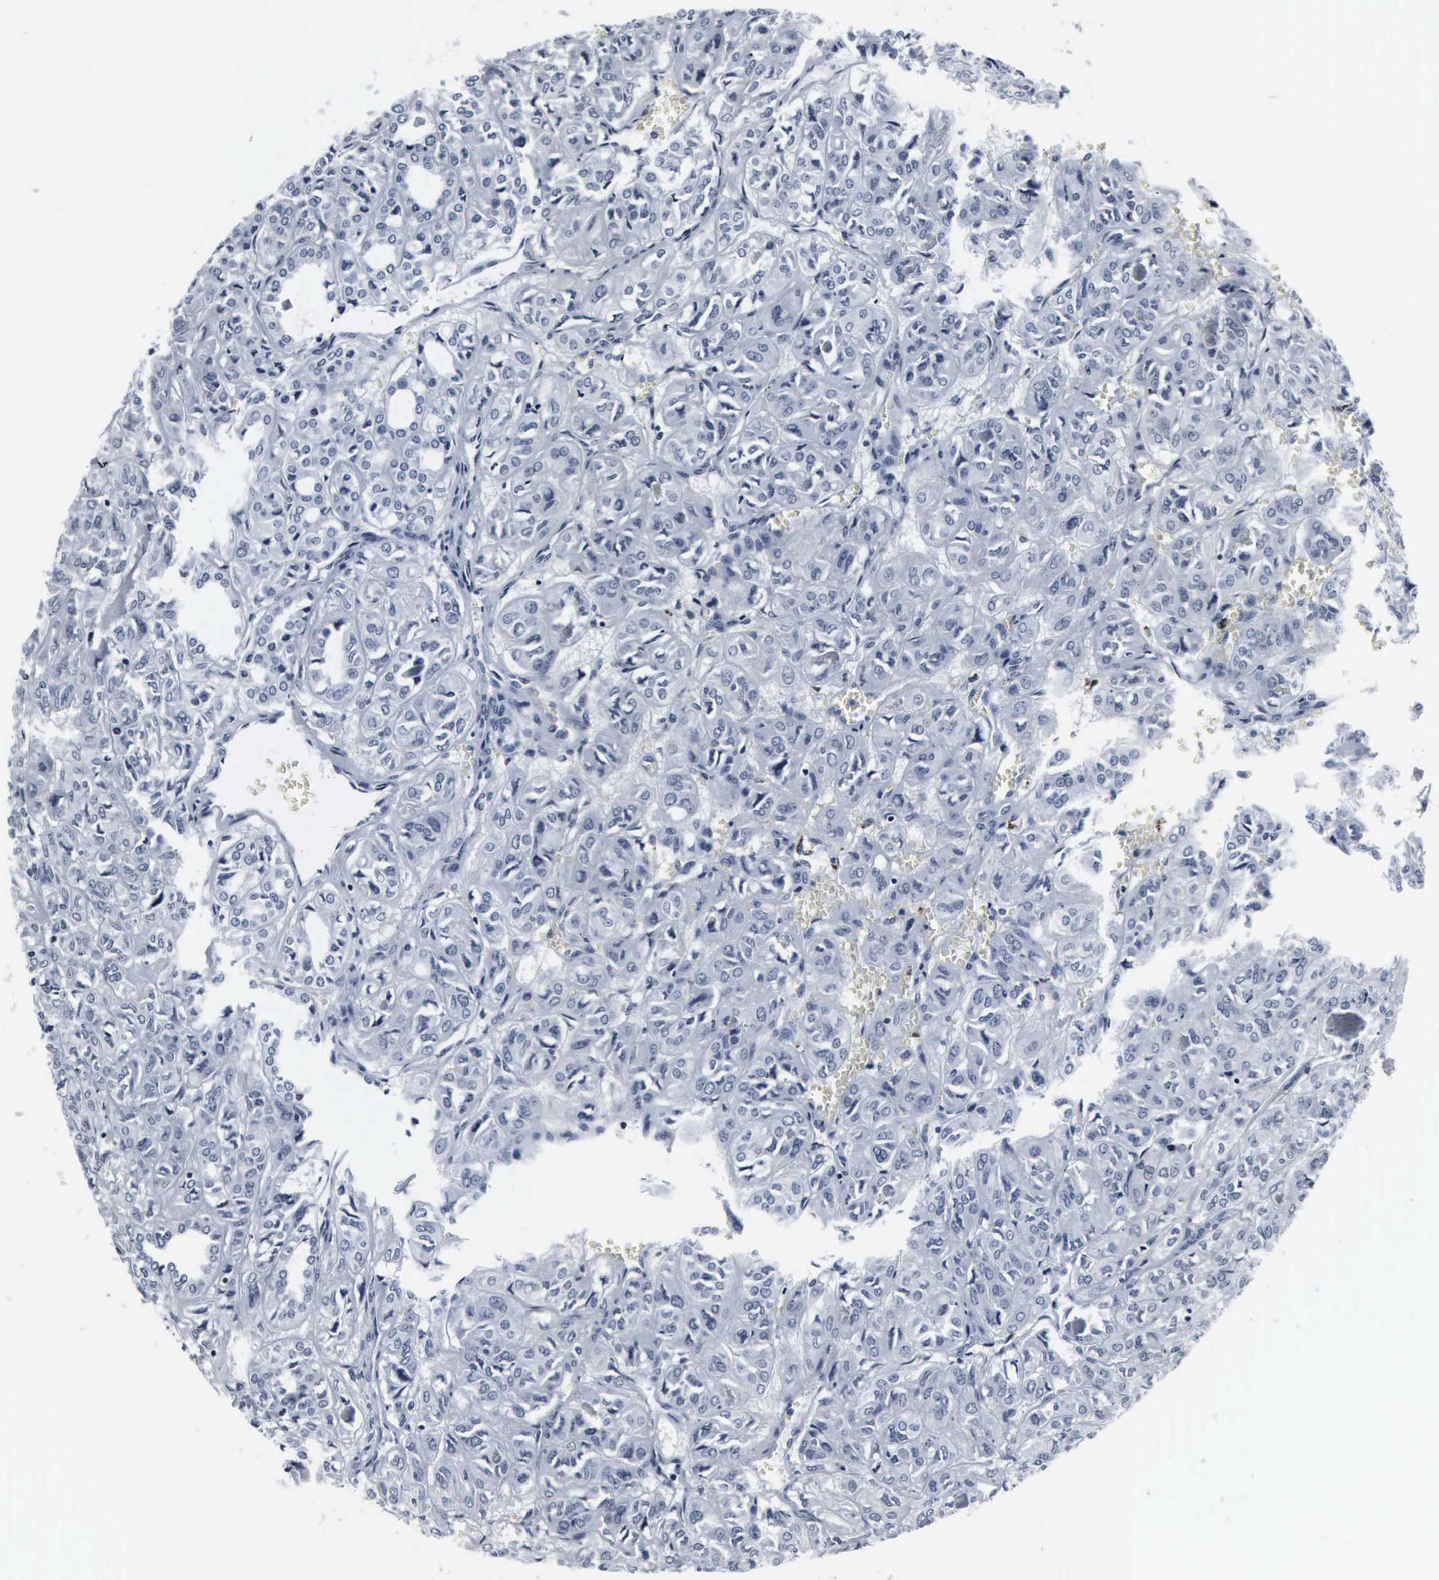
{"staining": {"intensity": "negative", "quantity": "none", "location": "none"}, "tissue": "thyroid cancer", "cell_type": "Tumor cells", "image_type": "cancer", "snomed": [{"axis": "morphology", "description": "Follicular adenoma carcinoma, NOS"}, {"axis": "topography", "description": "Thyroid gland"}], "caption": "The histopathology image shows no staining of tumor cells in follicular adenoma carcinoma (thyroid).", "gene": "DGCR2", "patient": {"sex": "female", "age": 71}}